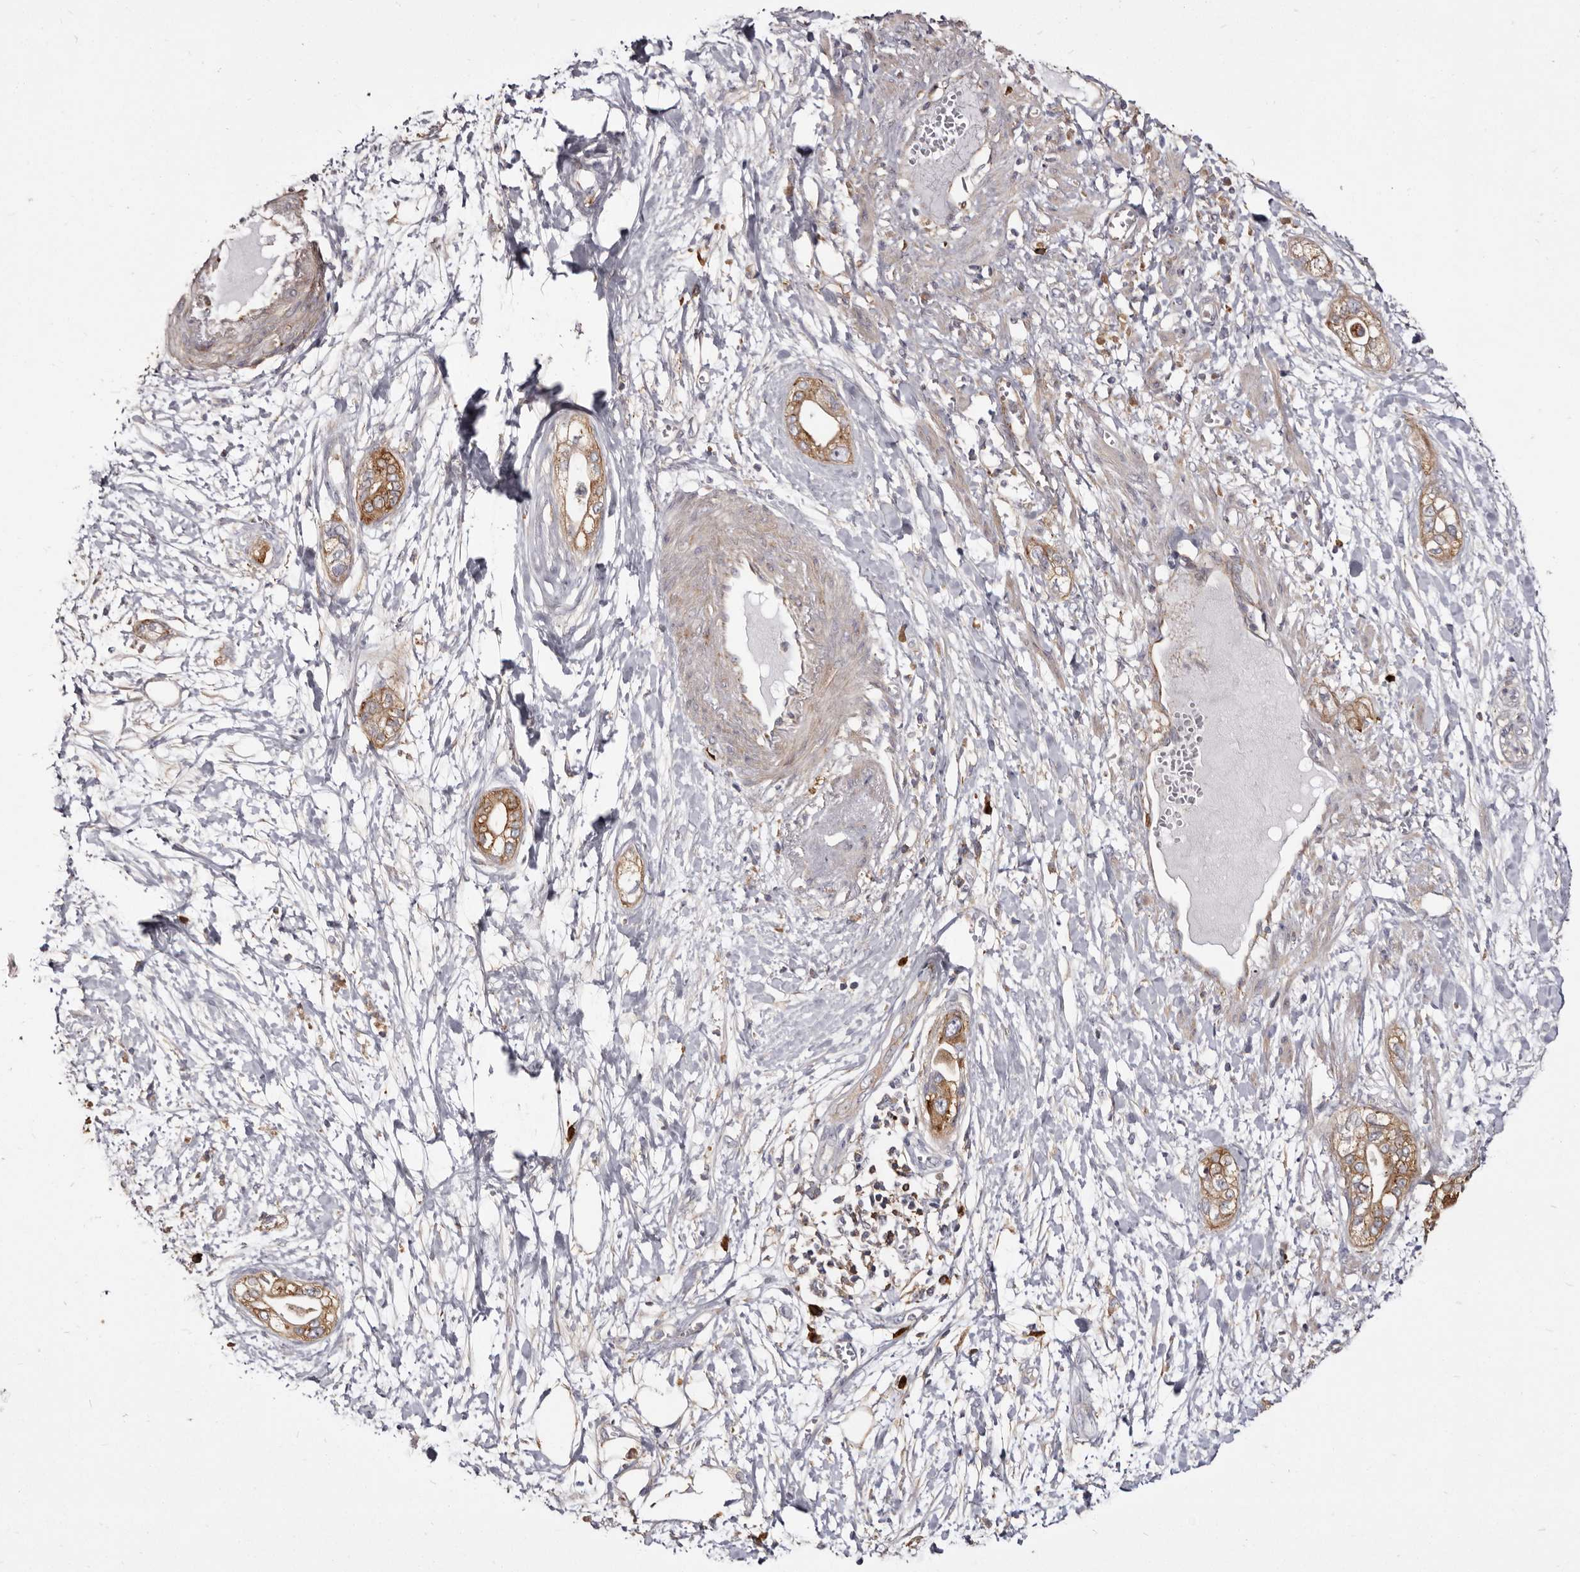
{"staining": {"intensity": "strong", "quantity": ">75%", "location": "cytoplasmic/membranous"}, "tissue": "pancreatic cancer", "cell_type": "Tumor cells", "image_type": "cancer", "snomed": [{"axis": "morphology", "description": "Adenocarcinoma, NOS"}, {"axis": "topography", "description": "Pancreas"}], "caption": "Immunohistochemical staining of adenocarcinoma (pancreatic) displays high levels of strong cytoplasmic/membranous protein positivity in about >75% of tumor cells. The staining was performed using DAB to visualize the protein expression in brown, while the nuclei were stained in blue with hematoxylin (Magnification: 20x).", "gene": "TPD52", "patient": {"sex": "male", "age": 68}}